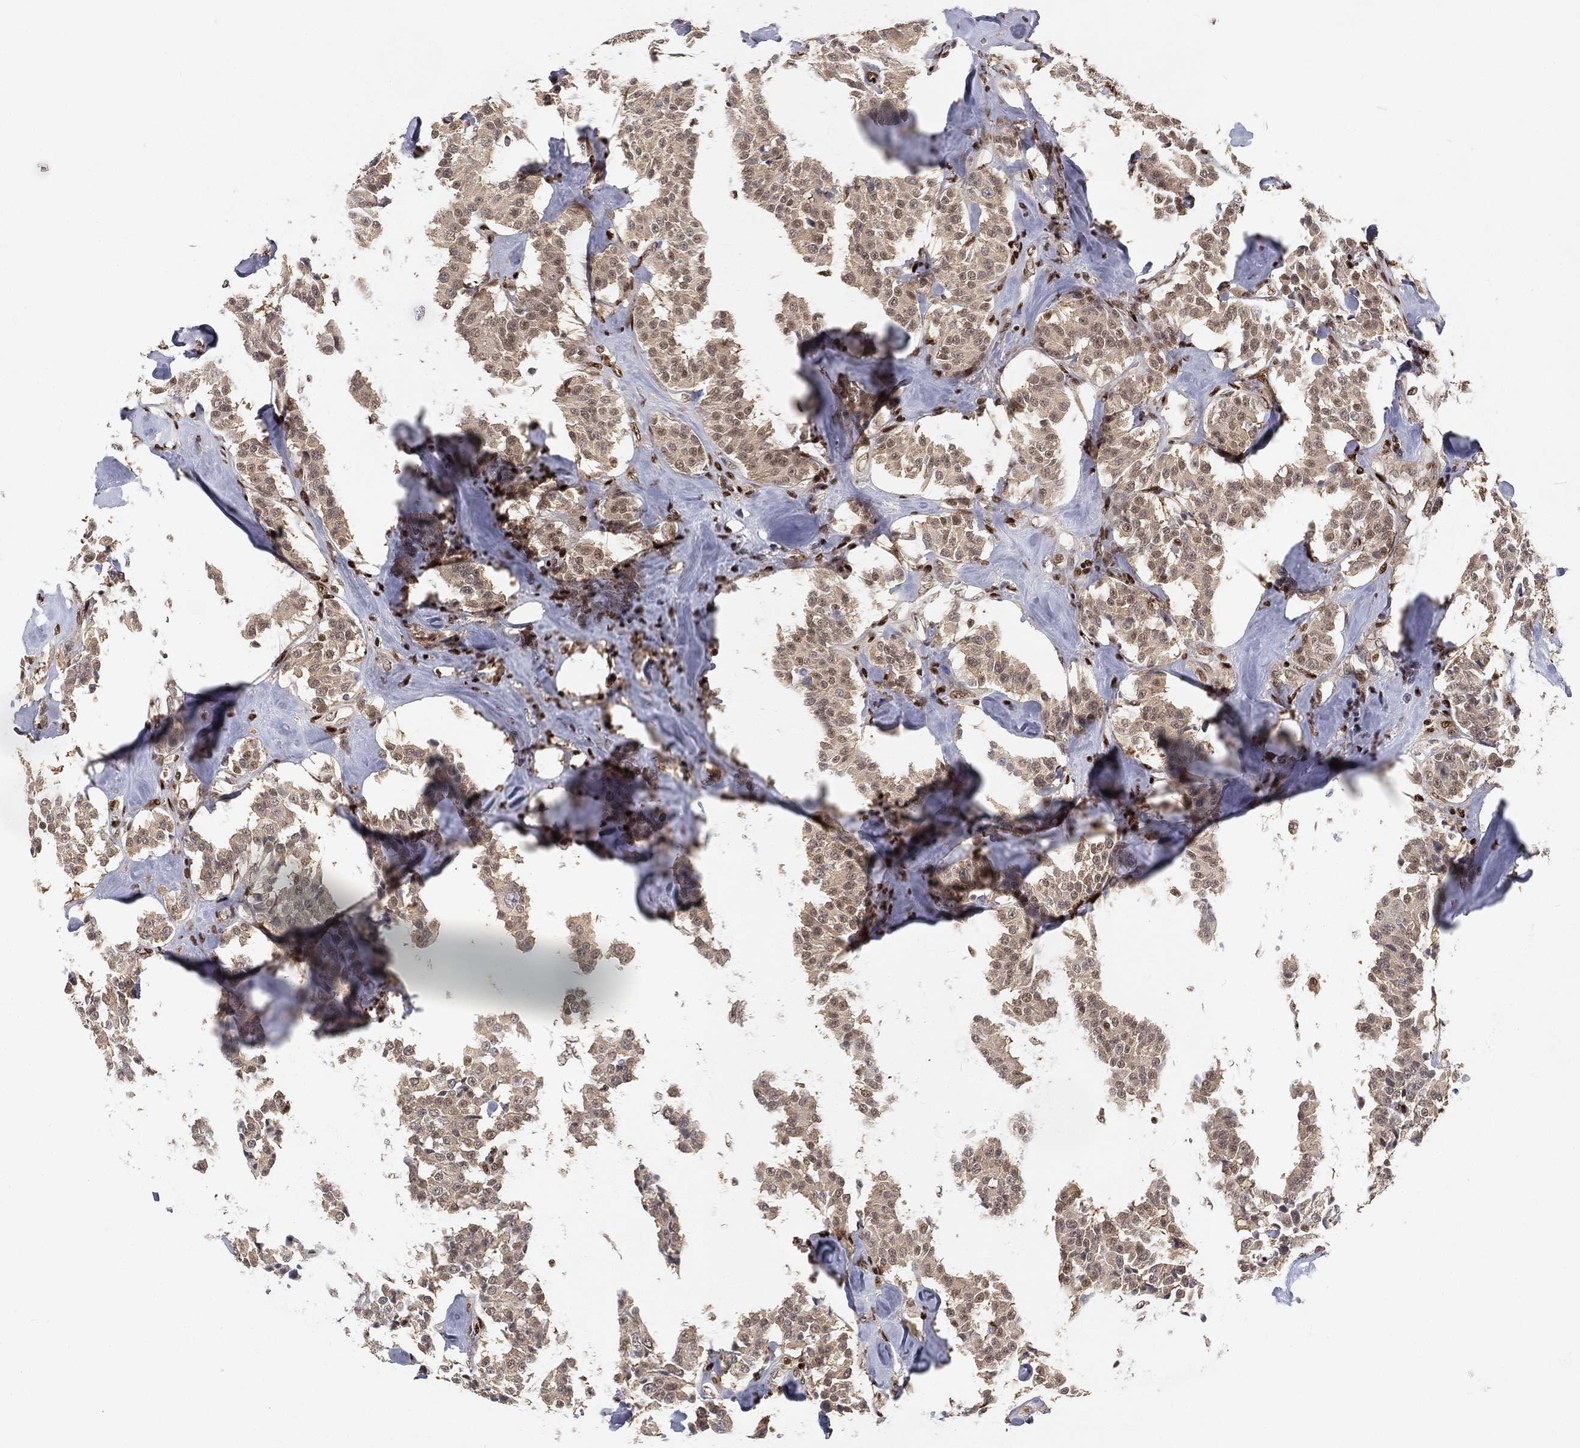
{"staining": {"intensity": "negative", "quantity": "none", "location": "none"}, "tissue": "carcinoid", "cell_type": "Tumor cells", "image_type": "cancer", "snomed": [{"axis": "morphology", "description": "Carcinoid, malignant, NOS"}, {"axis": "topography", "description": "Pancreas"}], "caption": "The immunohistochemistry photomicrograph has no significant positivity in tumor cells of carcinoid tissue. The staining is performed using DAB brown chromogen with nuclei counter-stained in using hematoxylin.", "gene": "CRTC3", "patient": {"sex": "male", "age": 41}}